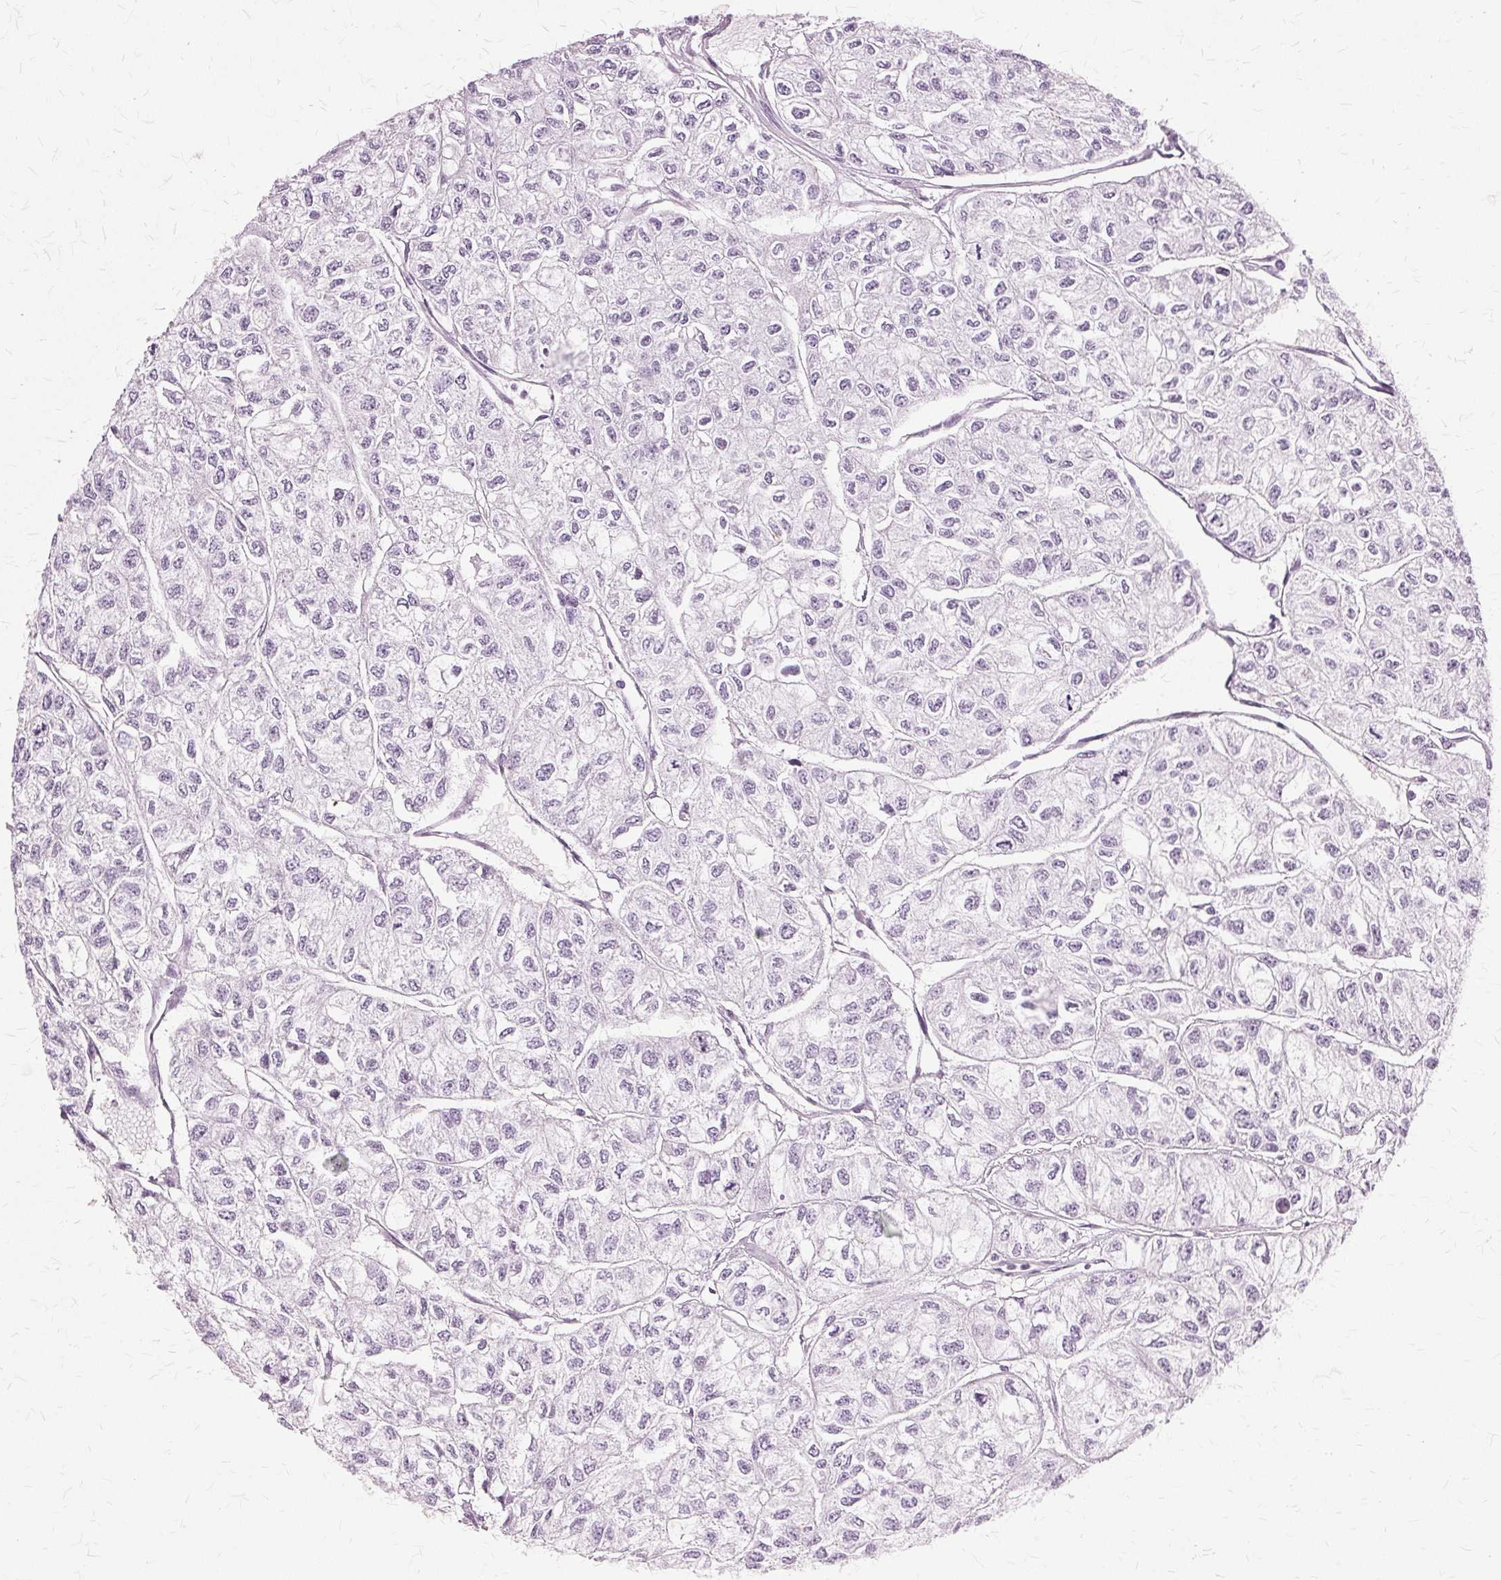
{"staining": {"intensity": "negative", "quantity": "none", "location": "none"}, "tissue": "renal cancer", "cell_type": "Tumor cells", "image_type": "cancer", "snomed": [{"axis": "morphology", "description": "Adenocarcinoma, NOS"}, {"axis": "topography", "description": "Kidney"}], "caption": "Tumor cells show no significant staining in renal cancer (adenocarcinoma). (Immunohistochemistry (ihc), brightfield microscopy, high magnification).", "gene": "SLC45A3", "patient": {"sex": "male", "age": 56}}